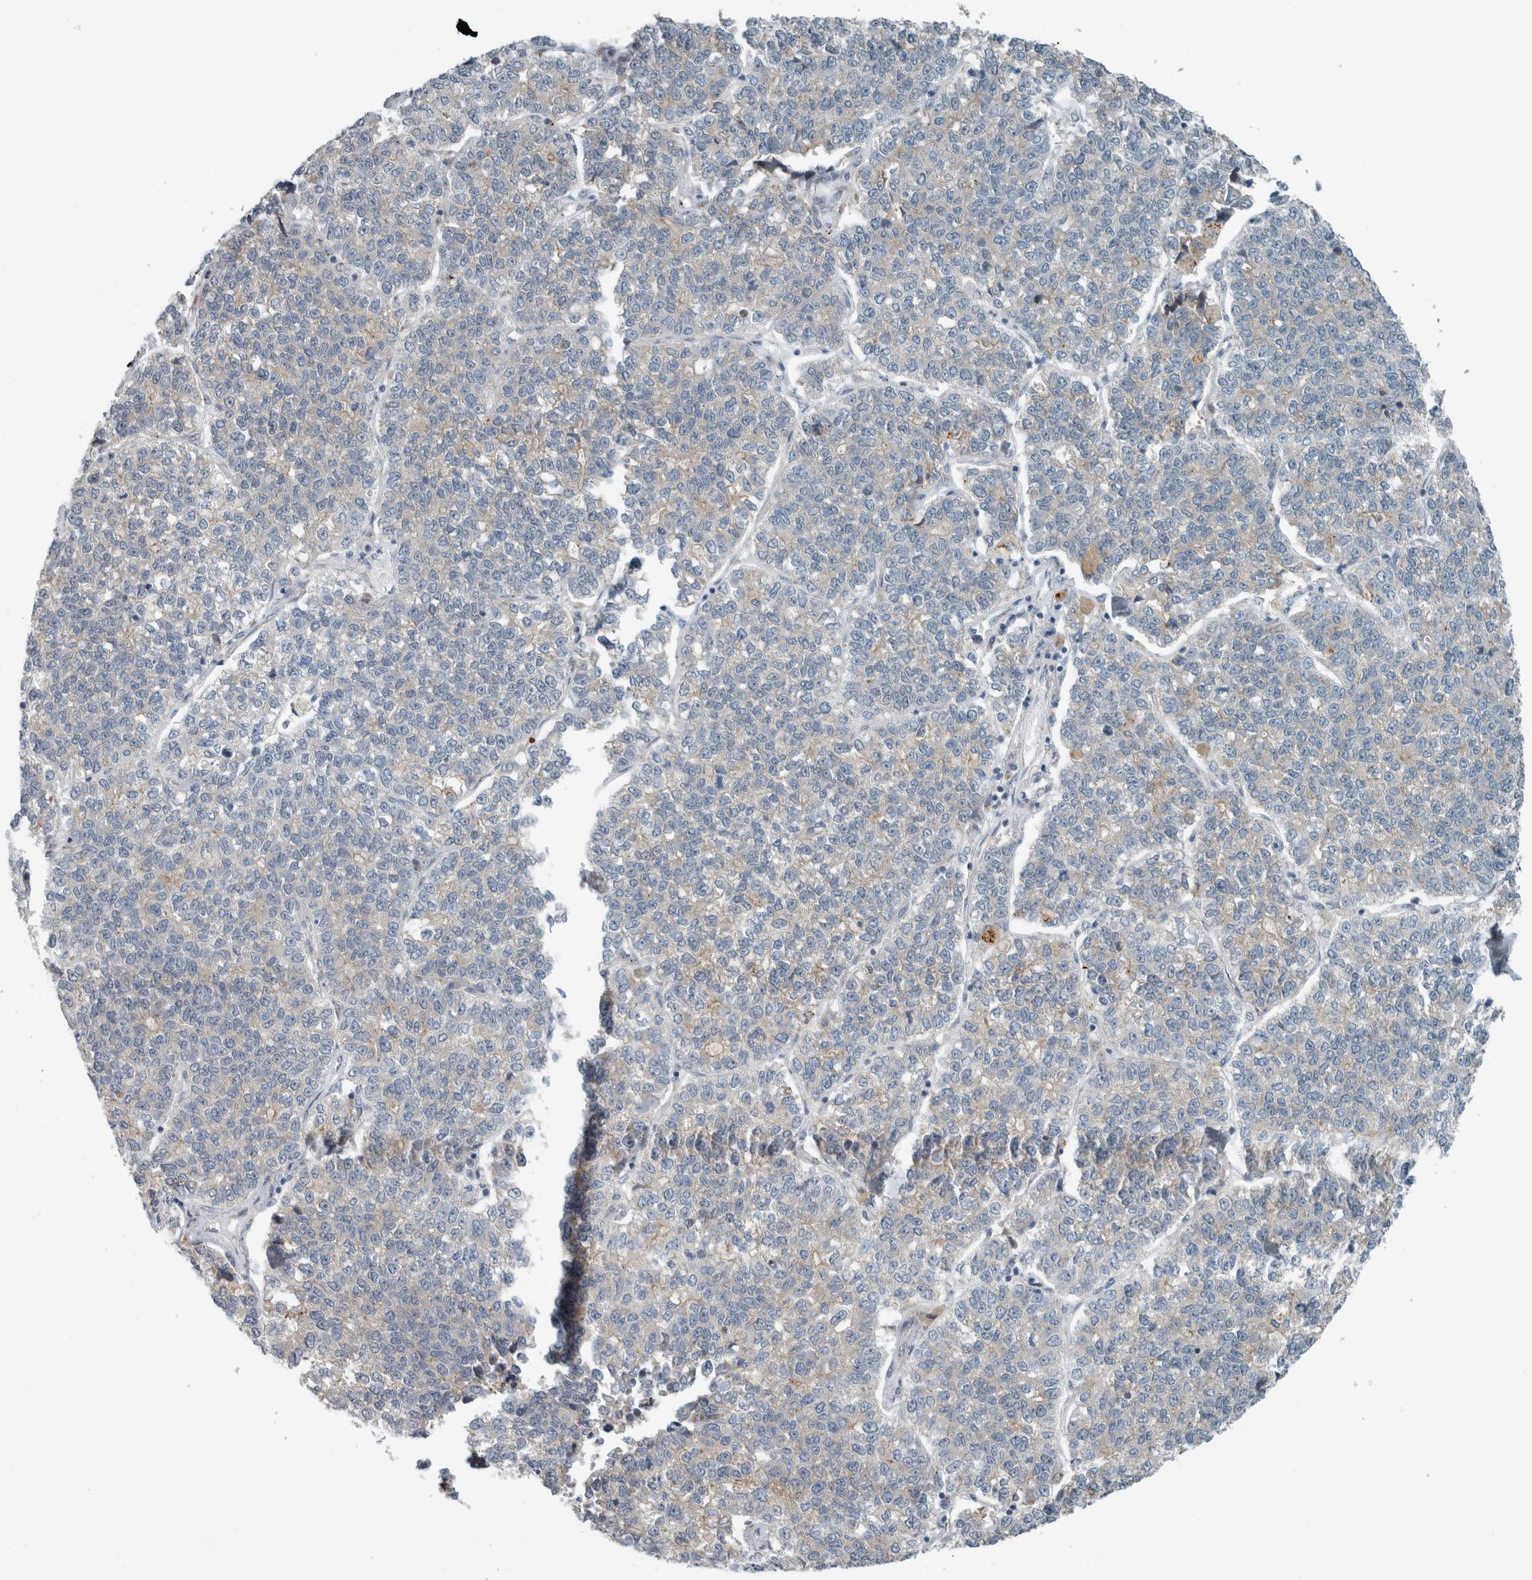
{"staining": {"intensity": "weak", "quantity": "<25%", "location": "cytoplasmic/membranous"}, "tissue": "lung cancer", "cell_type": "Tumor cells", "image_type": "cancer", "snomed": [{"axis": "morphology", "description": "Adenocarcinoma, NOS"}, {"axis": "topography", "description": "Lung"}], "caption": "High magnification brightfield microscopy of lung cancer stained with DAB (brown) and counterstained with hematoxylin (blue): tumor cells show no significant expression. Brightfield microscopy of IHC stained with DAB (3,3'-diaminobenzidine) (brown) and hematoxylin (blue), captured at high magnification.", "gene": "KIF1C", "patient": {"sex": "male", "age": 49}}